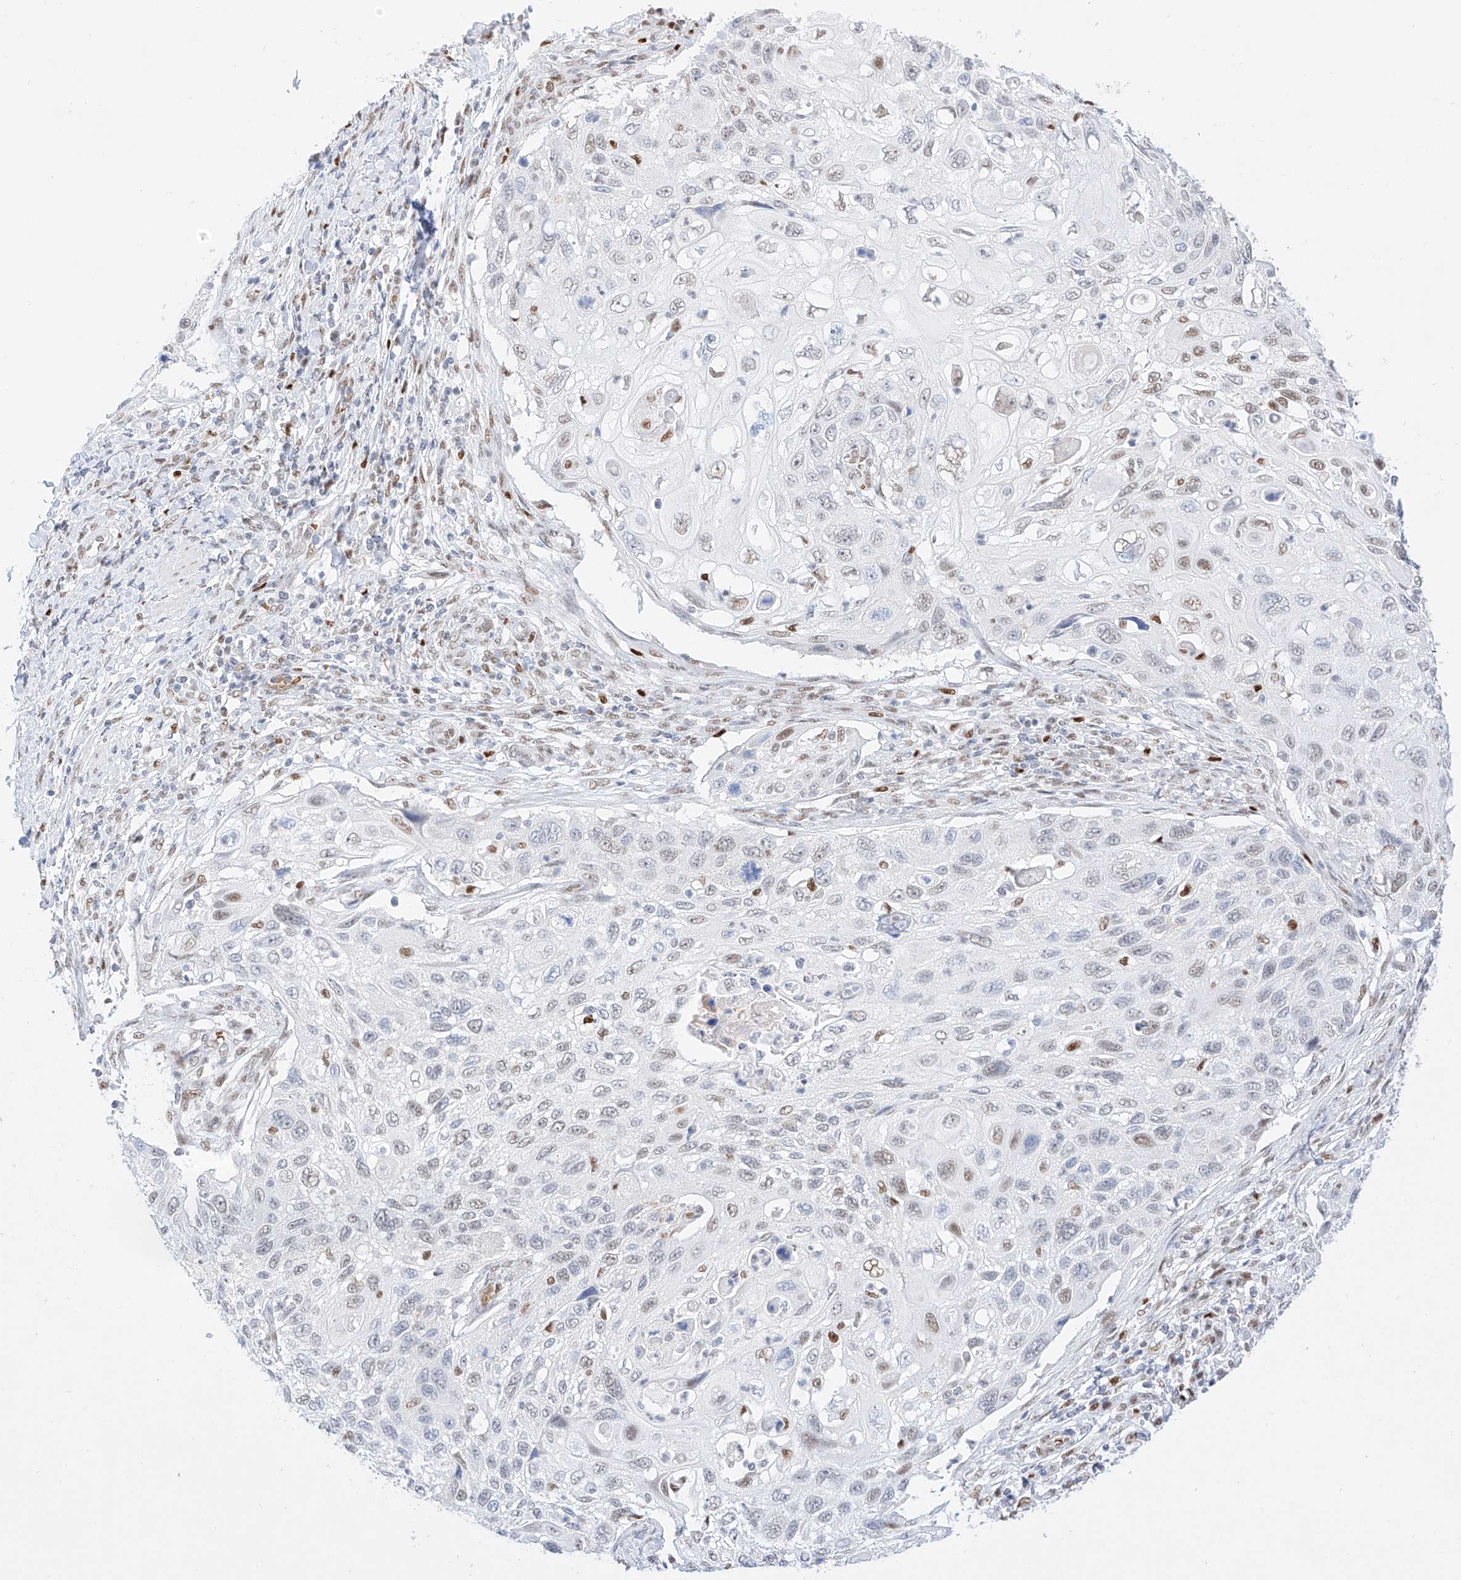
{"staining": {"intensity": "moderate", "quantity": "<25%", "location": "nuclear"}, "tissue": "cervical cancer", "cell_type": "Tumor cells", "image_type": "cancer", "snomed": [{"axis": "morphology", "description": "Squamous cell carcinoma, NOS"}, {"axis": "topography", "description": "Cervix"}], "caption": "Moderate nuclear staining is appreciated in about <25% of tumor cells in cervical cancer. The protein of interest is shown in brown color, while the nuclei are stained blue.", "gene": "APIP", "patient": {"sex": "female", "age": 70}}